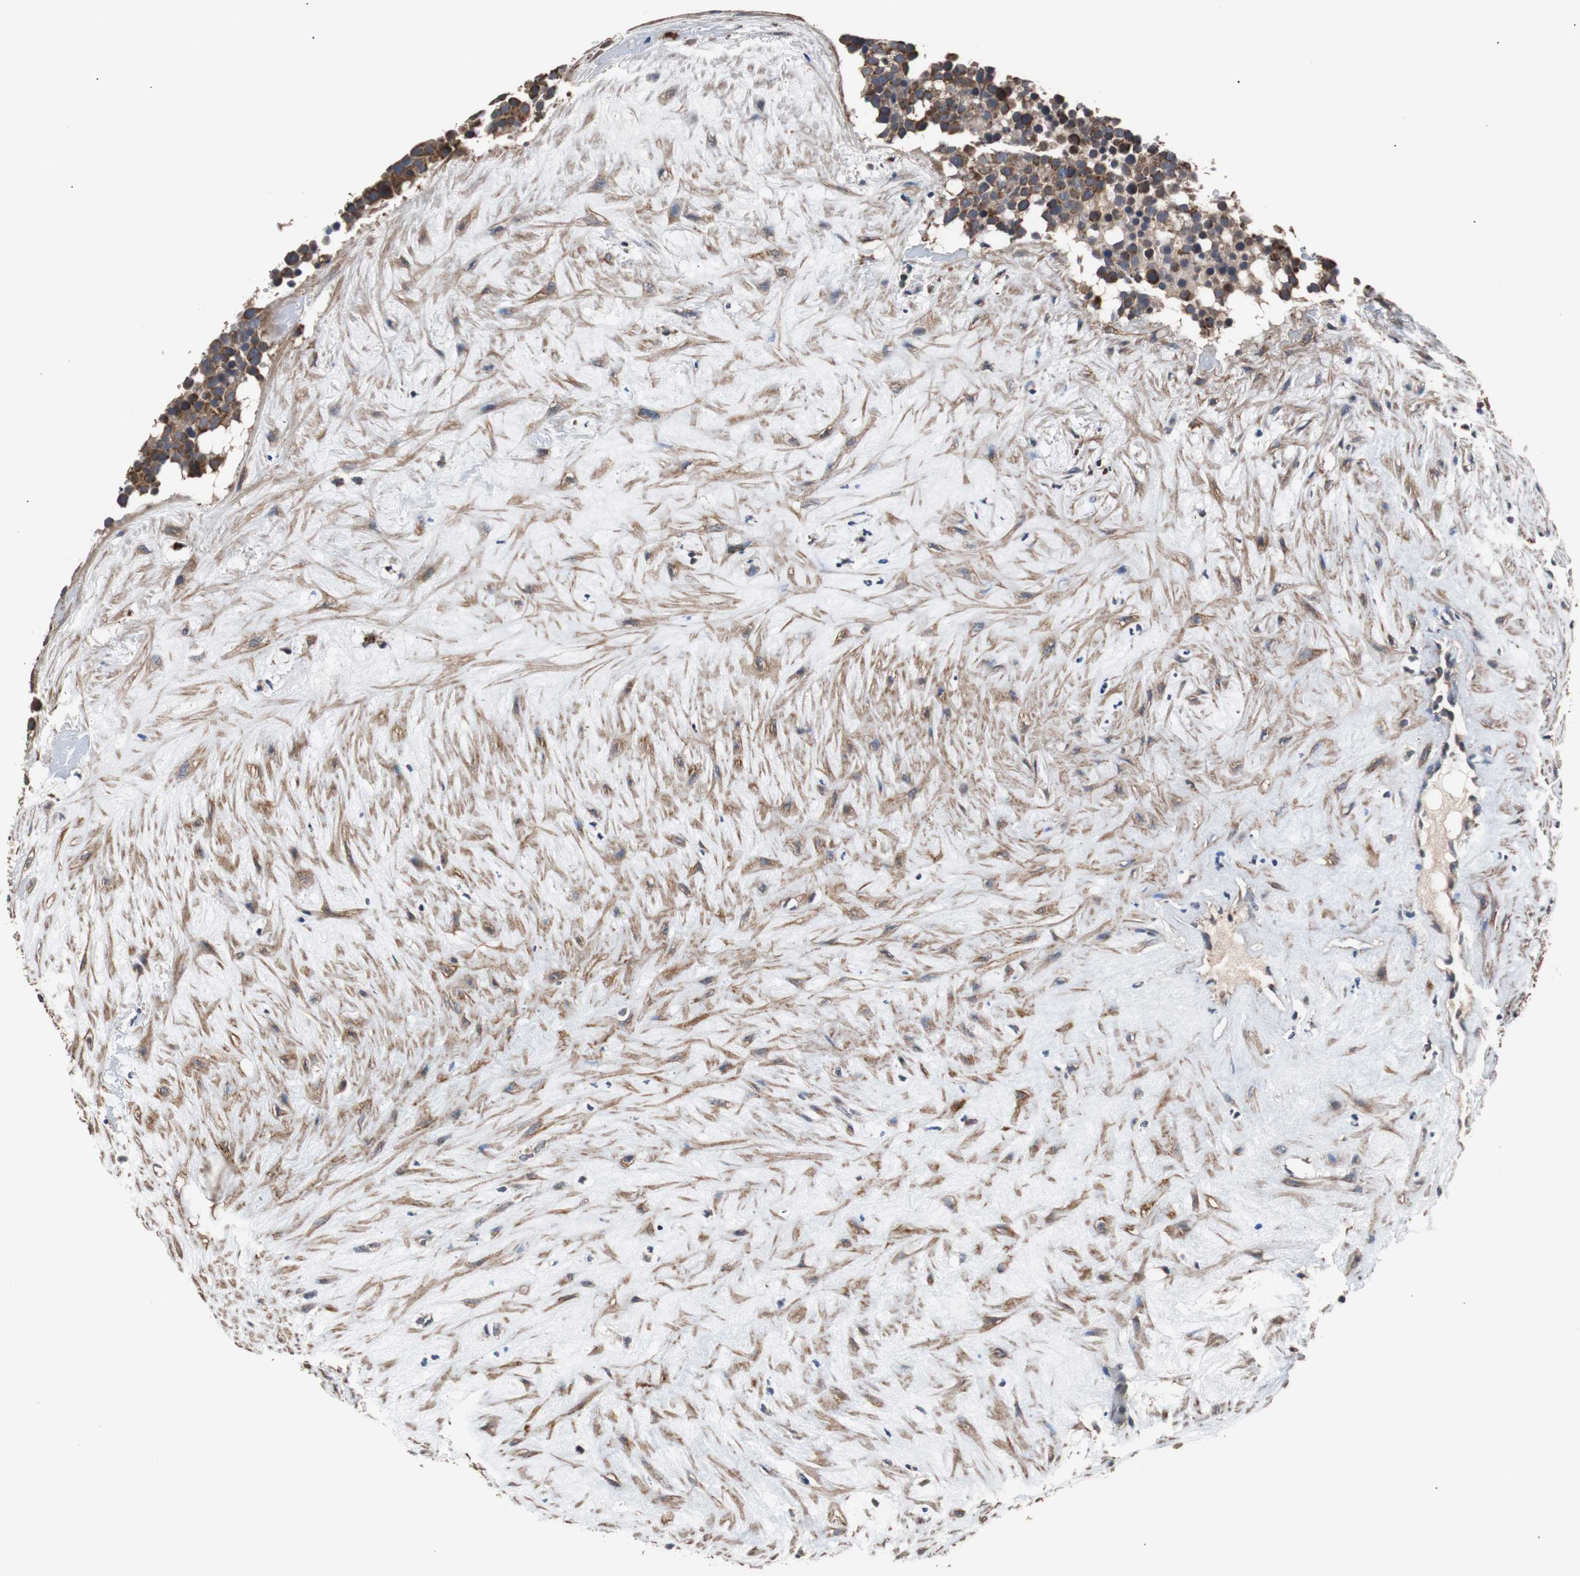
{"staining": {"intensity": "strong", "quantity": ">75%", "location": "cytoplasmic/membranous"}, "tissue": "testis cancer", "cell_type": "Tumor cells", "image_type": "cancer", "snomed": [{"axis": "morphology", "description": "Seminoma, NOS"}, {"axis": "topography", "description": "Testis"}], "caption": "Protein expression analysis of seminoma (testis) reveals strong cytoplasmic/membranous positivity in approximately >75% of tumor cells.", "gene": "PITRM1", "patient": {"sex": "male", "age": 71}}